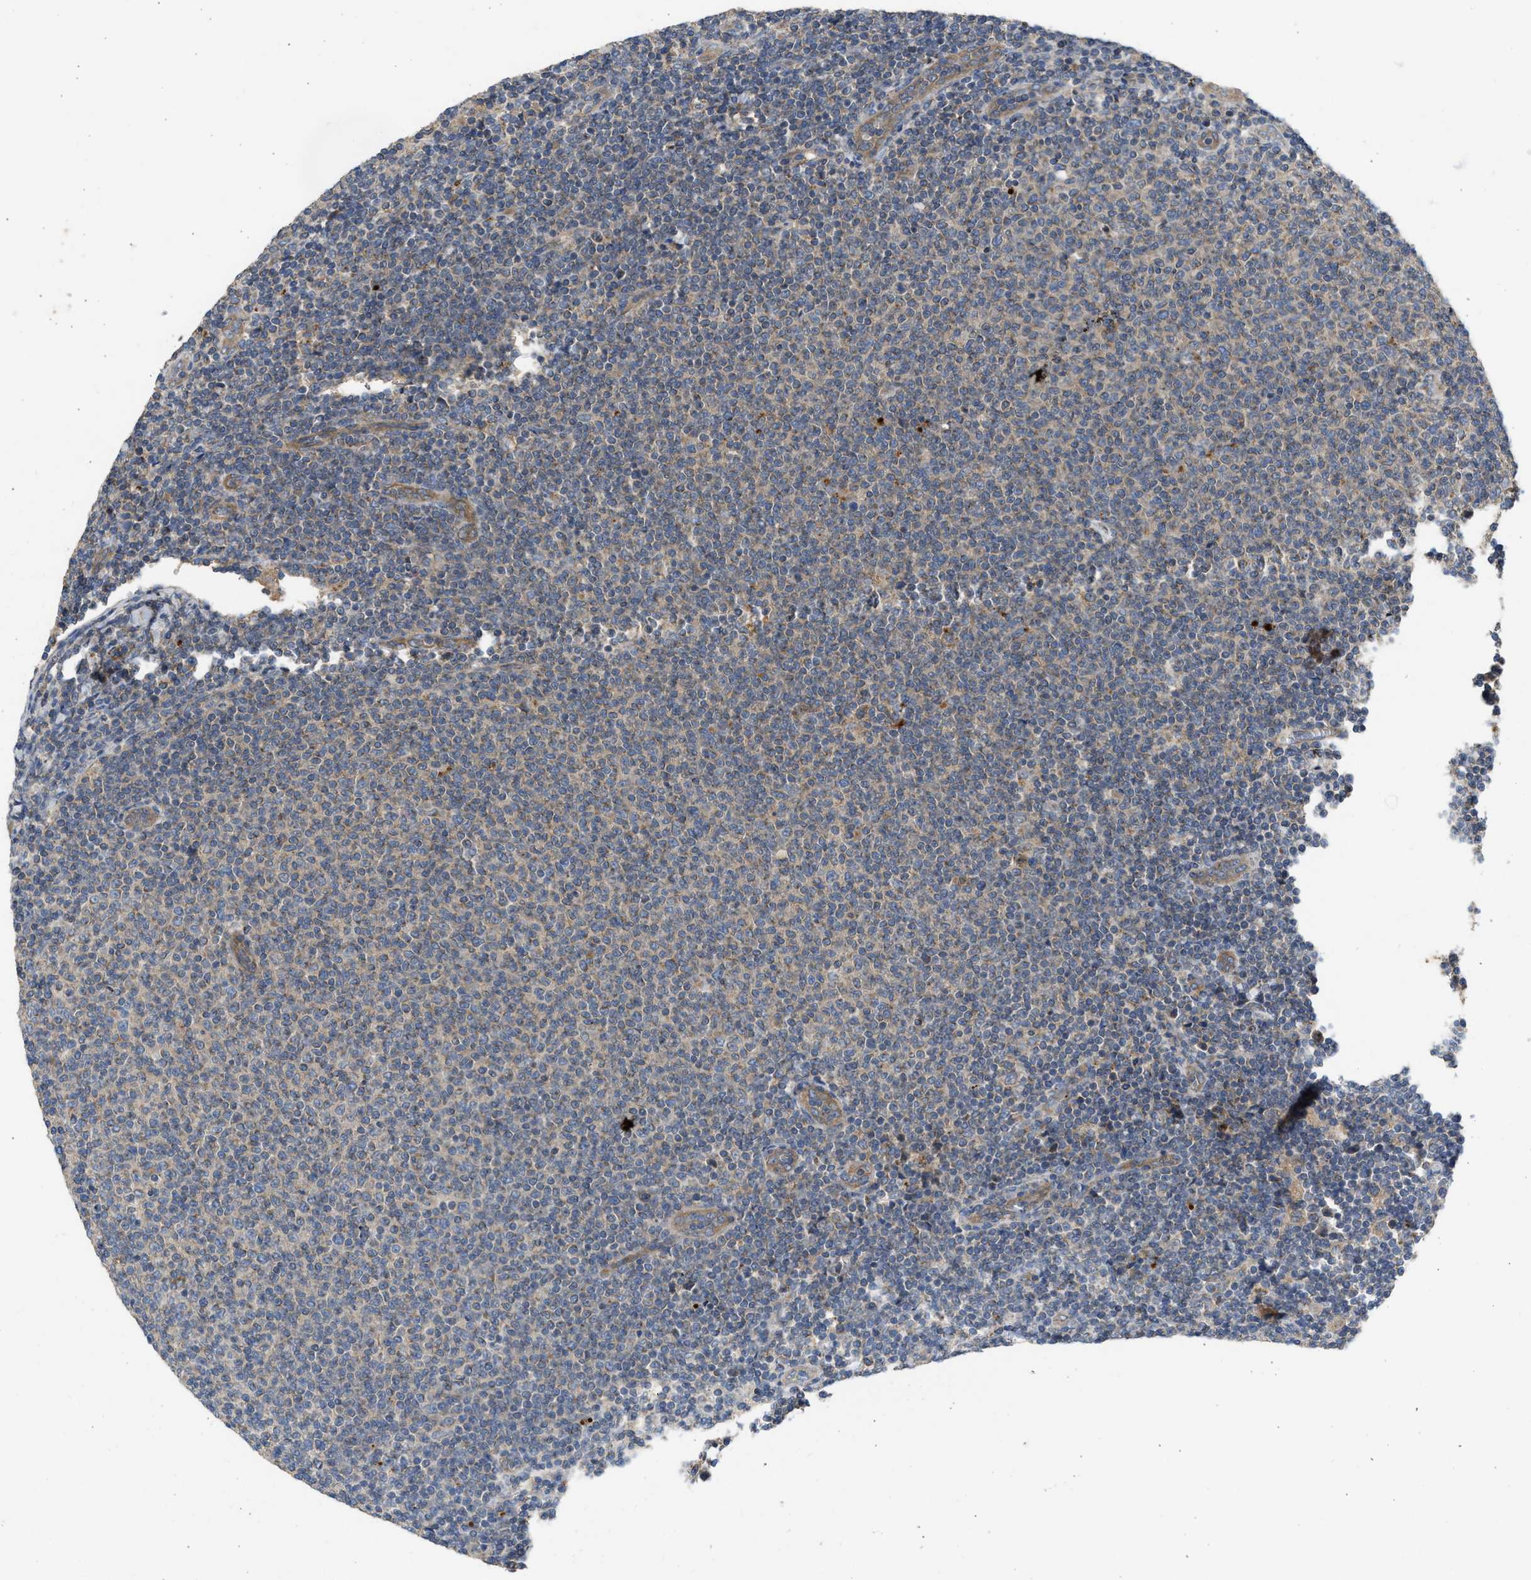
{"staining": {"intensity": "weak", "quantity": "<25%", "location": "cytoplasmic/membranous"}, "tissue": "lymphoma", "cell_type": "Tumor cells", "image_type": "cancer", "snomed": [{"axis": "morphology", "description": "Malignant lymphoma, non-Hodgkin's type, Low grade"}, {"axis": "topography", "description": "Lymph node"}], "caption": "Immunohistochemical staining of malignant lymphoma, non-Hodgkin's type (low-grade) demonstrates no significant staining in tumor cells.", "gene": "CSRNP2", "patient": {"sex": "male", "age": 66}}